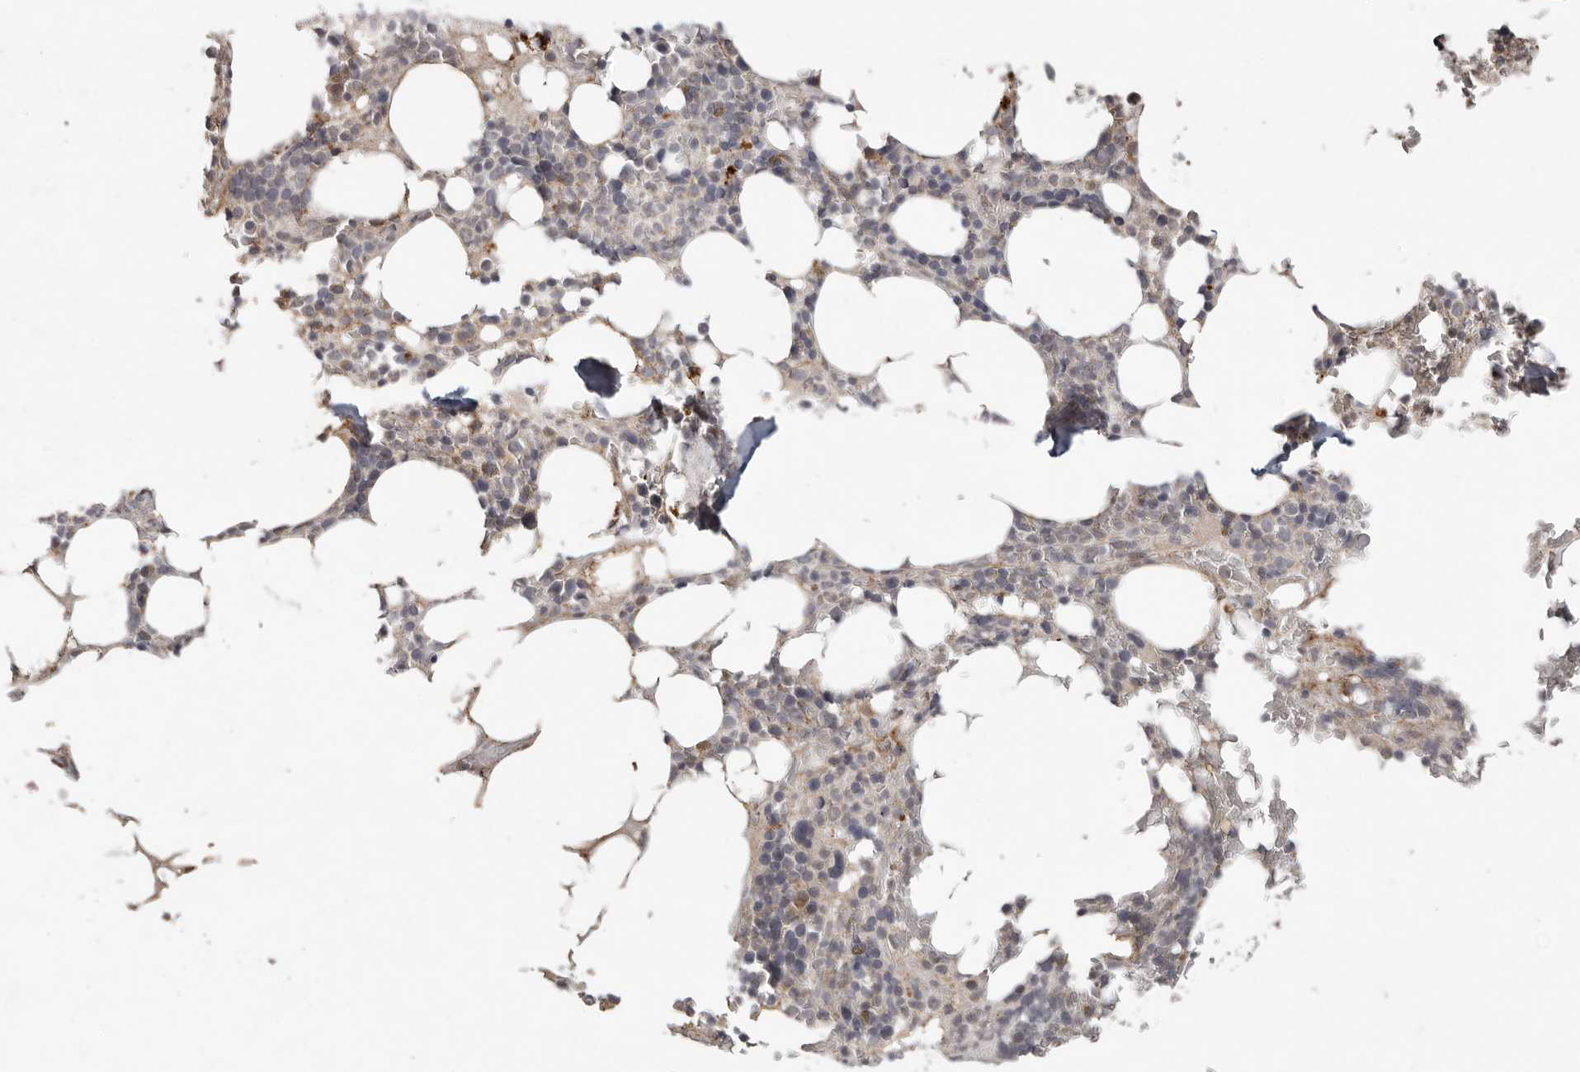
{"staining": {"intensity": "moderate", "quantity": "<25%", "location": "cytoplasmic/membranous"}, "tissue": "bone marrow", "cell_type": "Hematopoietic cells", "image_type": "normal", "snomed": [{"axis": "morphology", "description": "Normal tissue, NOS"}, {"axis": "topography", "description": "Bone marrow"}], "caption": "Immunohistochemistry histopathology image of benign bone marrow stained for a protein (brown), which demonstrates low levels of moderate cytoplasmic/membranous staining in approximately <25% of hematopoietic cells.", "gene": "PLOD2", "patient": {"sex": "male", "age": 58}}